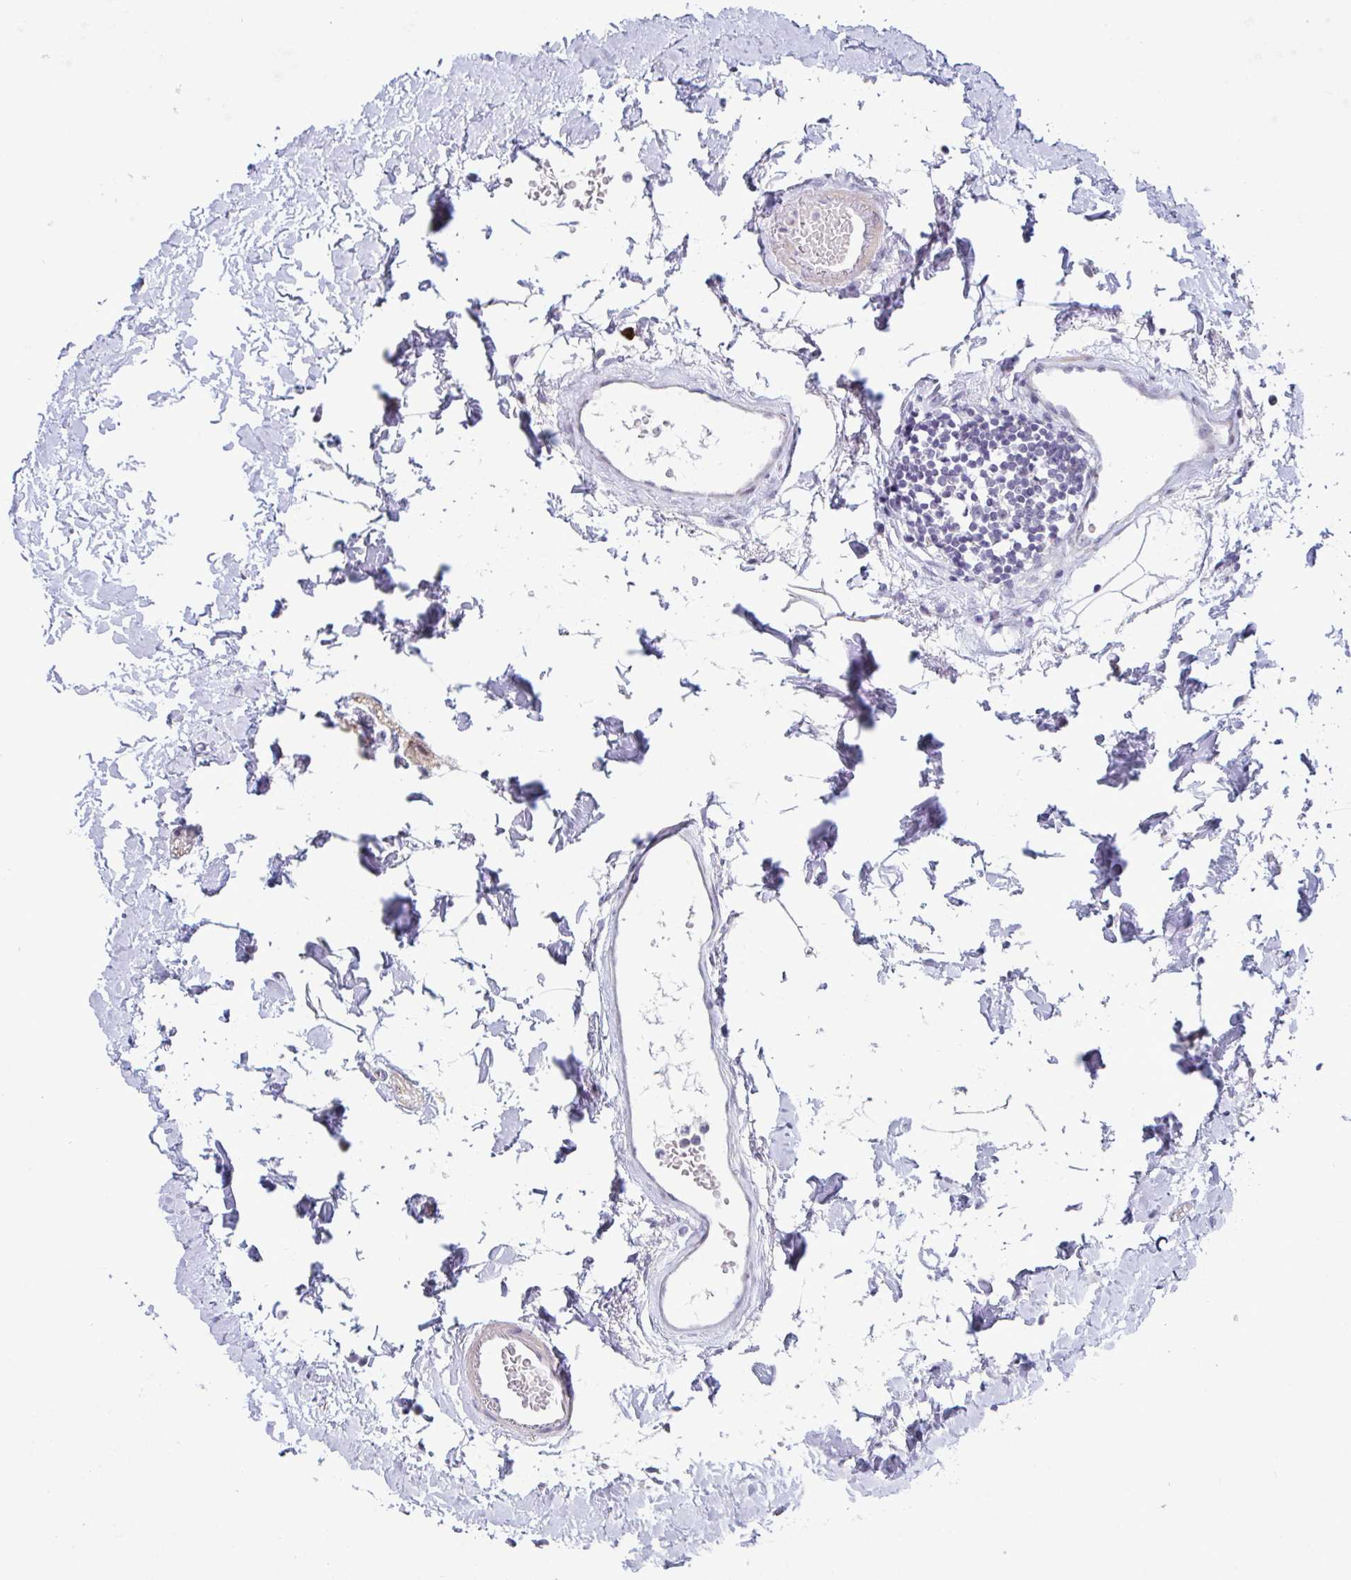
{"staining": {"intensity": "moderate", "quantity": "<25%", "location": "cytoplasmic/membranous"}, "tissue": "colon", "cell_type": "Endothelial cells", "image_type": "normal", "snomed": [{"axis": "morphology", "description": "Normal tissue, NOS"}, {"axis": "topography", "description": "Colon"}], "caption": "A low amount of moderate cytoplasmic/membranous staining is identified in about <25% of endothelial cells in normal colon.", "gene": "USP35", "patient": {"sex": "female", "age": 84}}